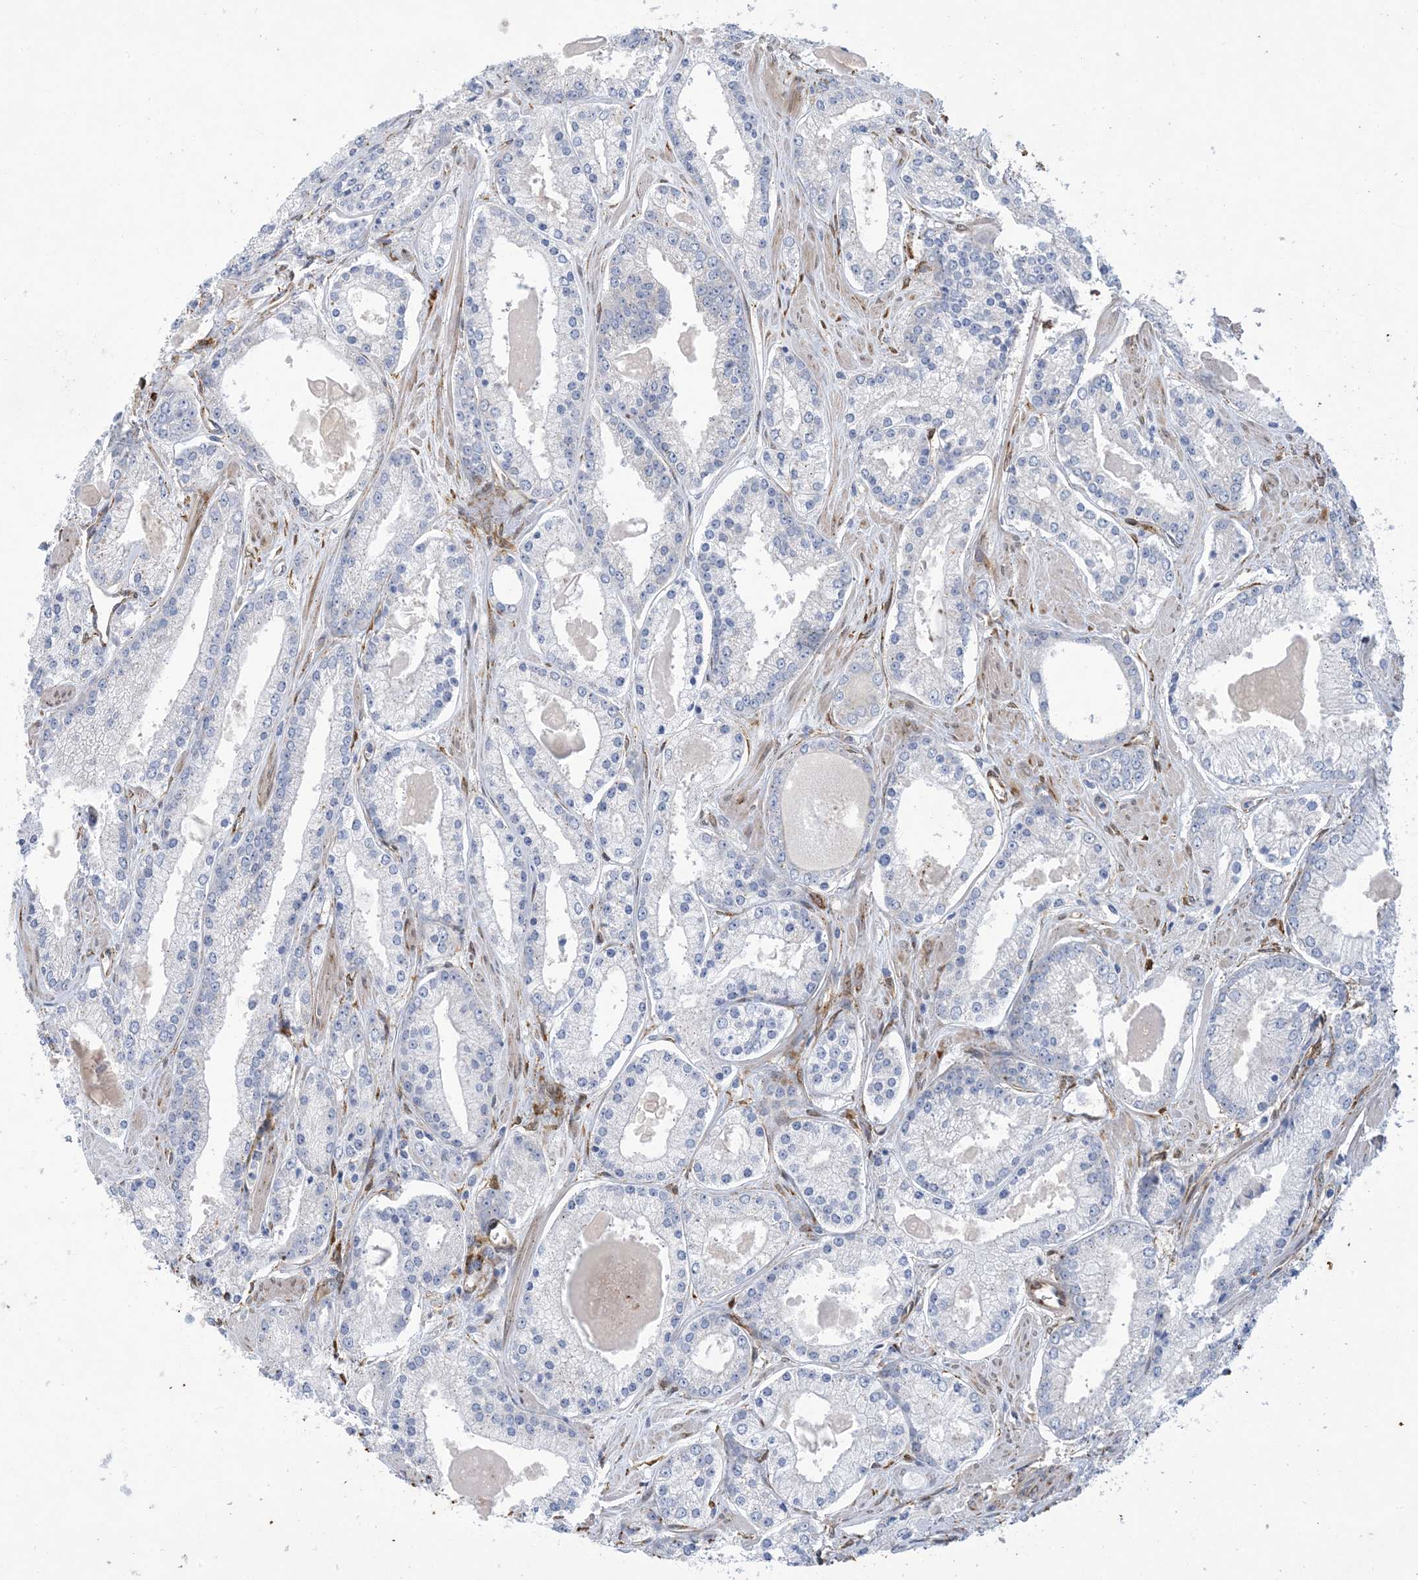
{"staining": {"intensity": "negative", "quantity": "none", "location": "none"}, "tissue": "prostate cancer", "cell_type": "Tumor cells", "image_type": "cancer", "snomed": [{"axis": "morphology", "description": "Adenocarcinoma, Low grade"}, {"axis": "topography", "description": "Prostate"}], "caption": "Immunohistochemical staining of prostate cancer (low-grade adenocarcinoma) exhibits no significant positivity in tumor cells.", "gene": "RBMS3", "patient": {"sex": "male", "age": 54}}